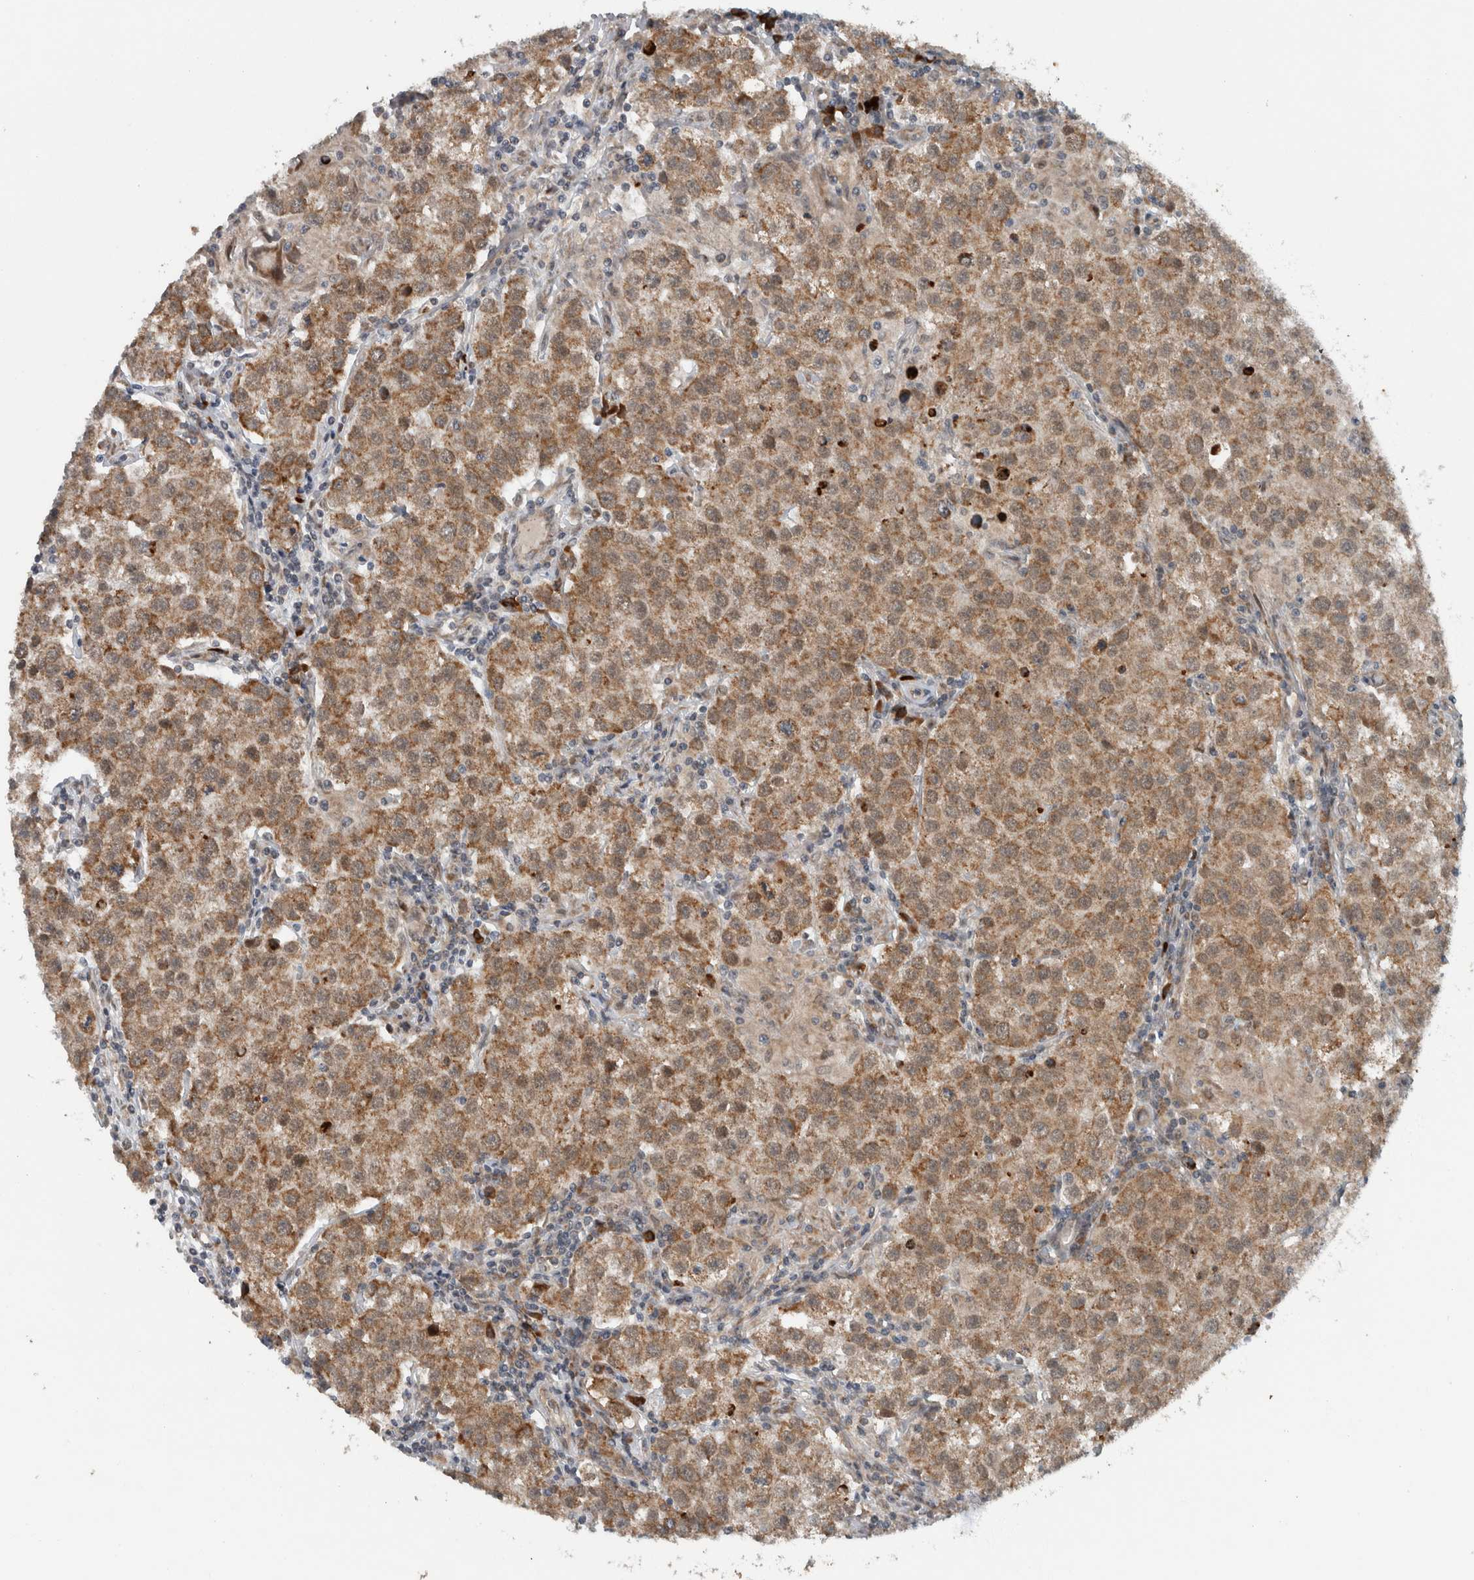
{"staining": {"intensity": "moderate", "quantity": ">75%", "location": "cytoplasmic/membranous"}, "tissue": "testis cancer", "cell_type": "Tumor cells", "image_type": "cancer", "snomed": [{"axis": "morphology", "description": "Seminoma, NOS"}, {"axis": "morphology", "description": "Carcinoma, Embryonal, NOS"}, {"axis": "topography", "description": "Testis"}], "caption": "This histopathology image shows IHC staining of human testis cancer (seminoma), with medium moderate cytoplasmic/membranous positivity in approximately >75% of tumor cells.", "gene": "GBA2", "patient": {"sex": "male", "age": 43}}